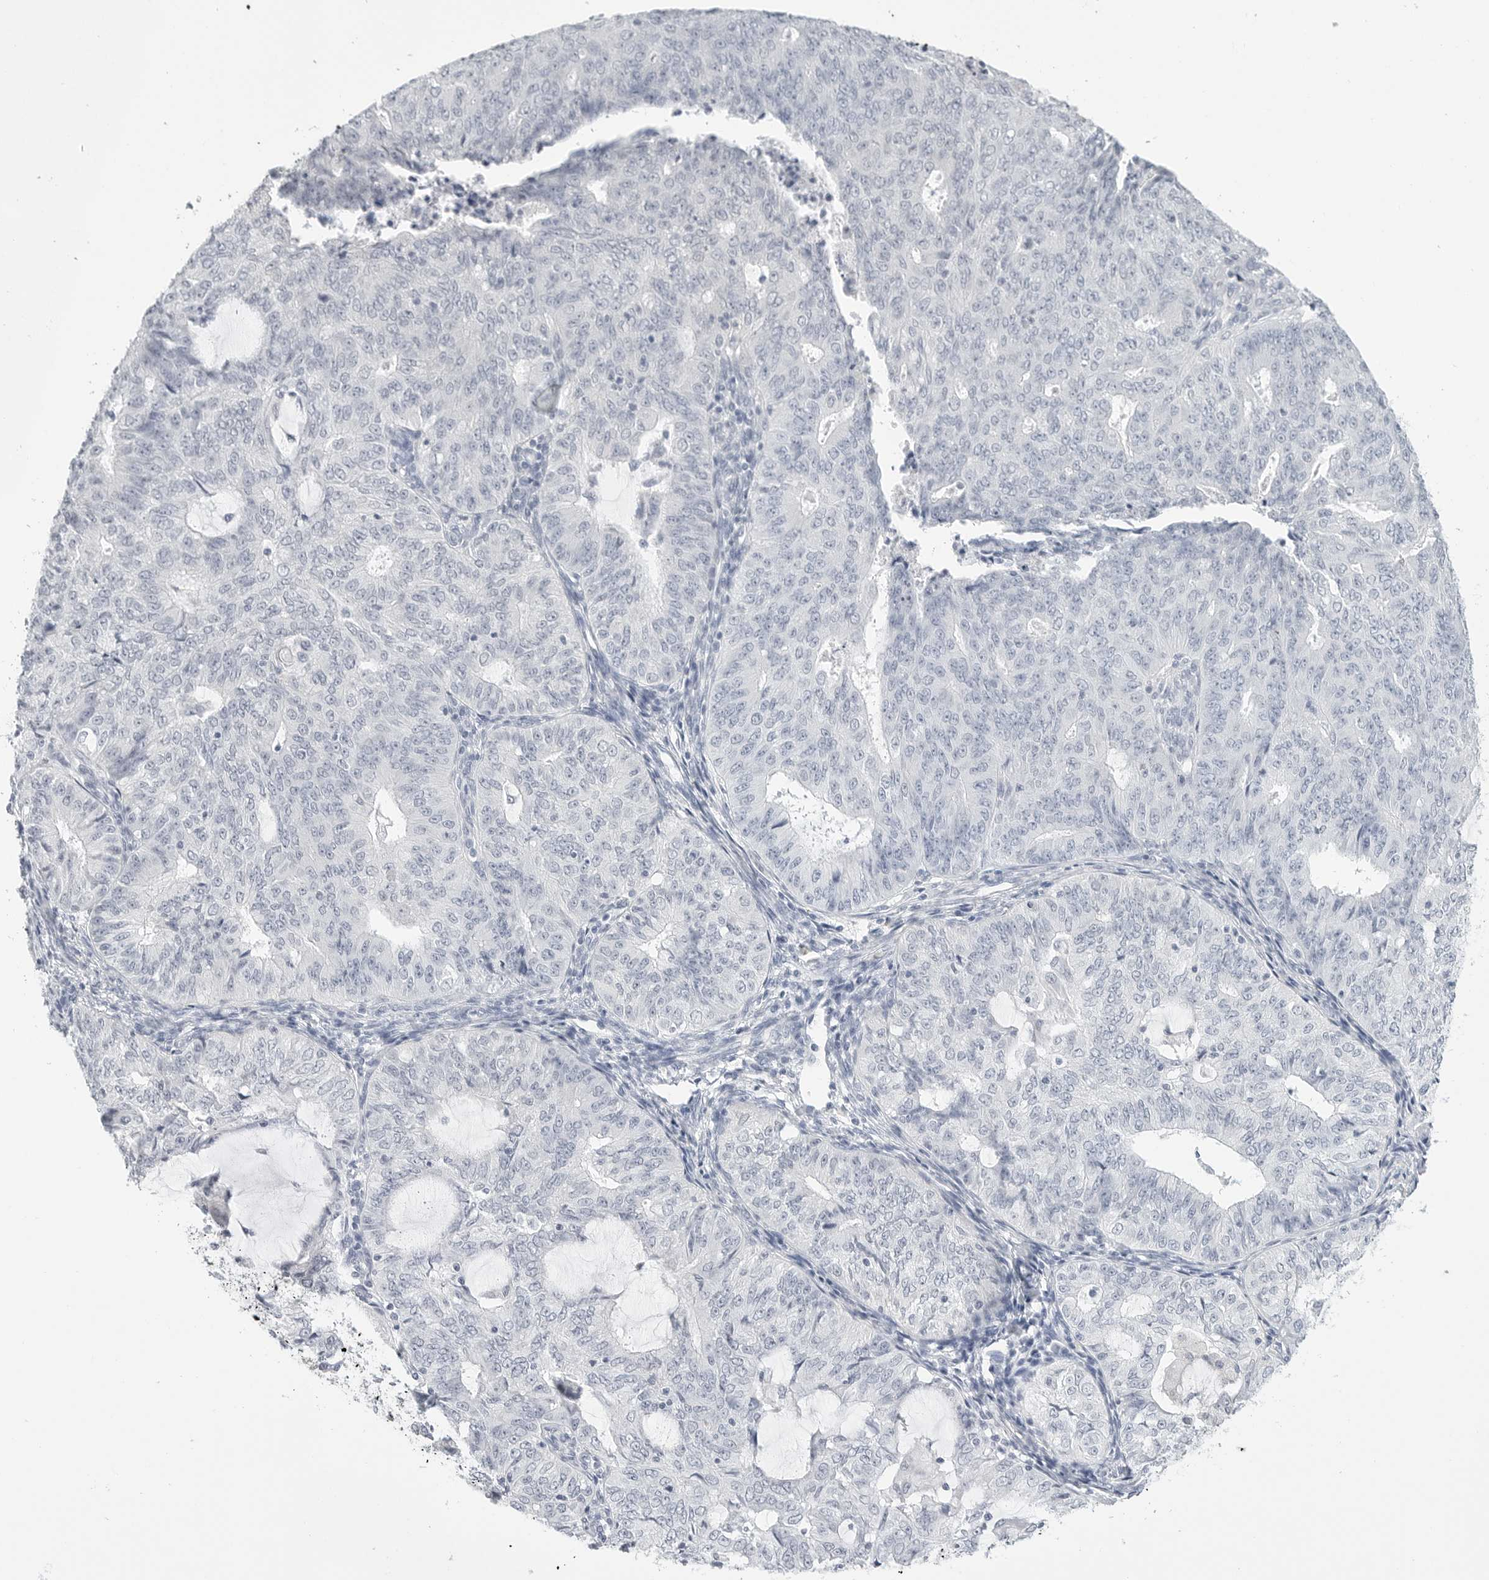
{"staining": {"intensity": "negative", "quantity": "none", "location": "none"}, "tissue": "endometrial cancer", "cell_type": "Tumor cells", "image_type": "cancer", "snomed": [{"axis": "morphology", "description": "Adenocarcinoma, NOS"}, {"axis": "topography", "description": "Endometrium"}], "caption": "Immunohistochemistry histopathology image of neoplastic tissue: human adenocarcinoma (endometrial) stained with DAB shows no significant protein staining in tumor cells.", "gene": "HMGCS2", "patient": {"sex": "female", "age": 32}}